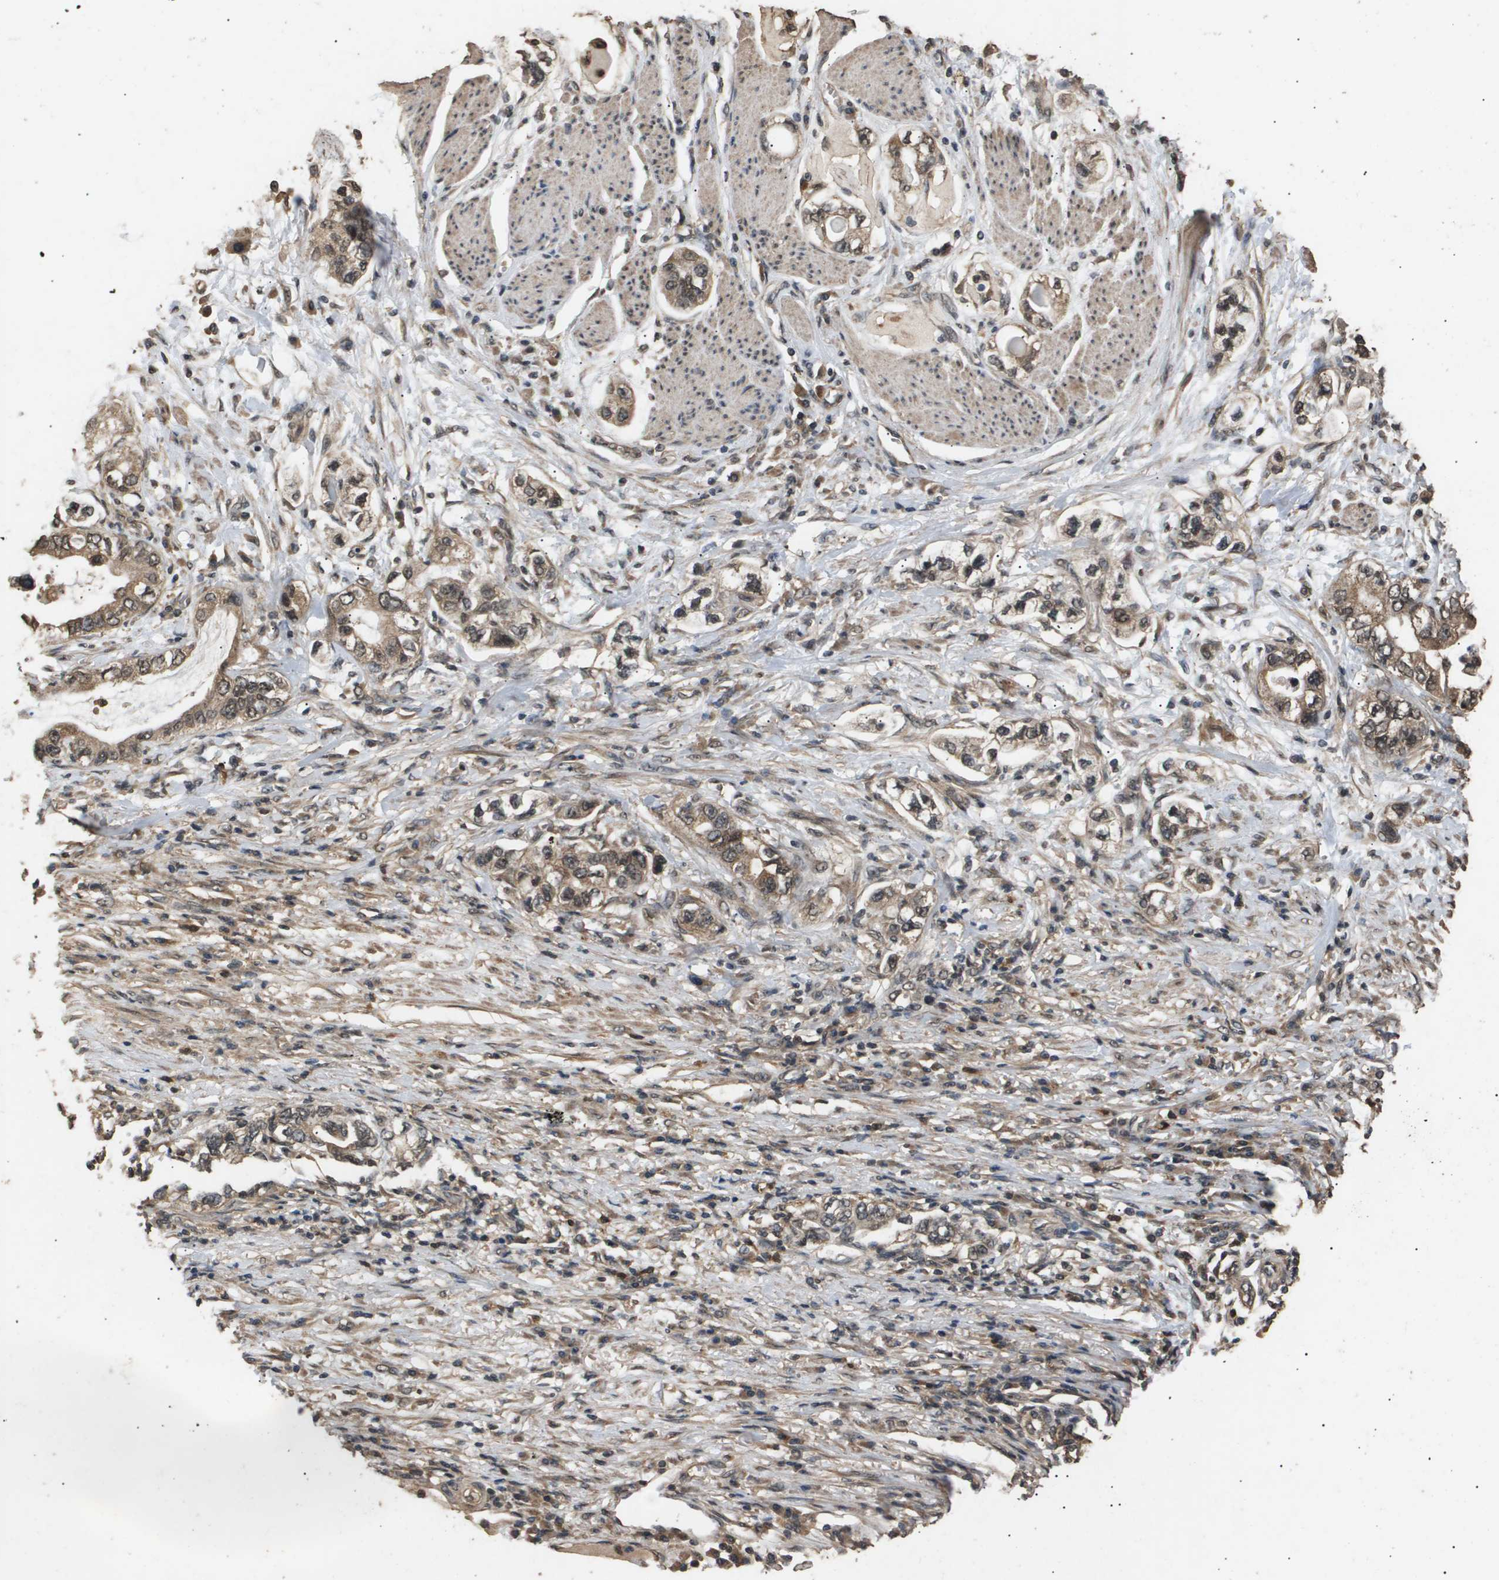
{"staining": {"intensity": "moderate", "quantity": ">75%", "location": "cytoplasmic/membranous,nuclear"}, "tissue": "stomach cancer", "cell_type": "Tumor cells", "image_type": "cancer", "snomed": [{"axis": "morphology", "description": "Adenocarcinoma, NOS"}, {"axis": "topography", "description": "Stomach, lower"}], "caption": "Protein staining displays moderate cytoplasmic/membranous and nuclear positivity in about >75% of tumor cells in stomach adenocarcinoma. Nuclei are stained in blue.", "gene": "ING1", "patient": {"sex": "female", "age": 93}}